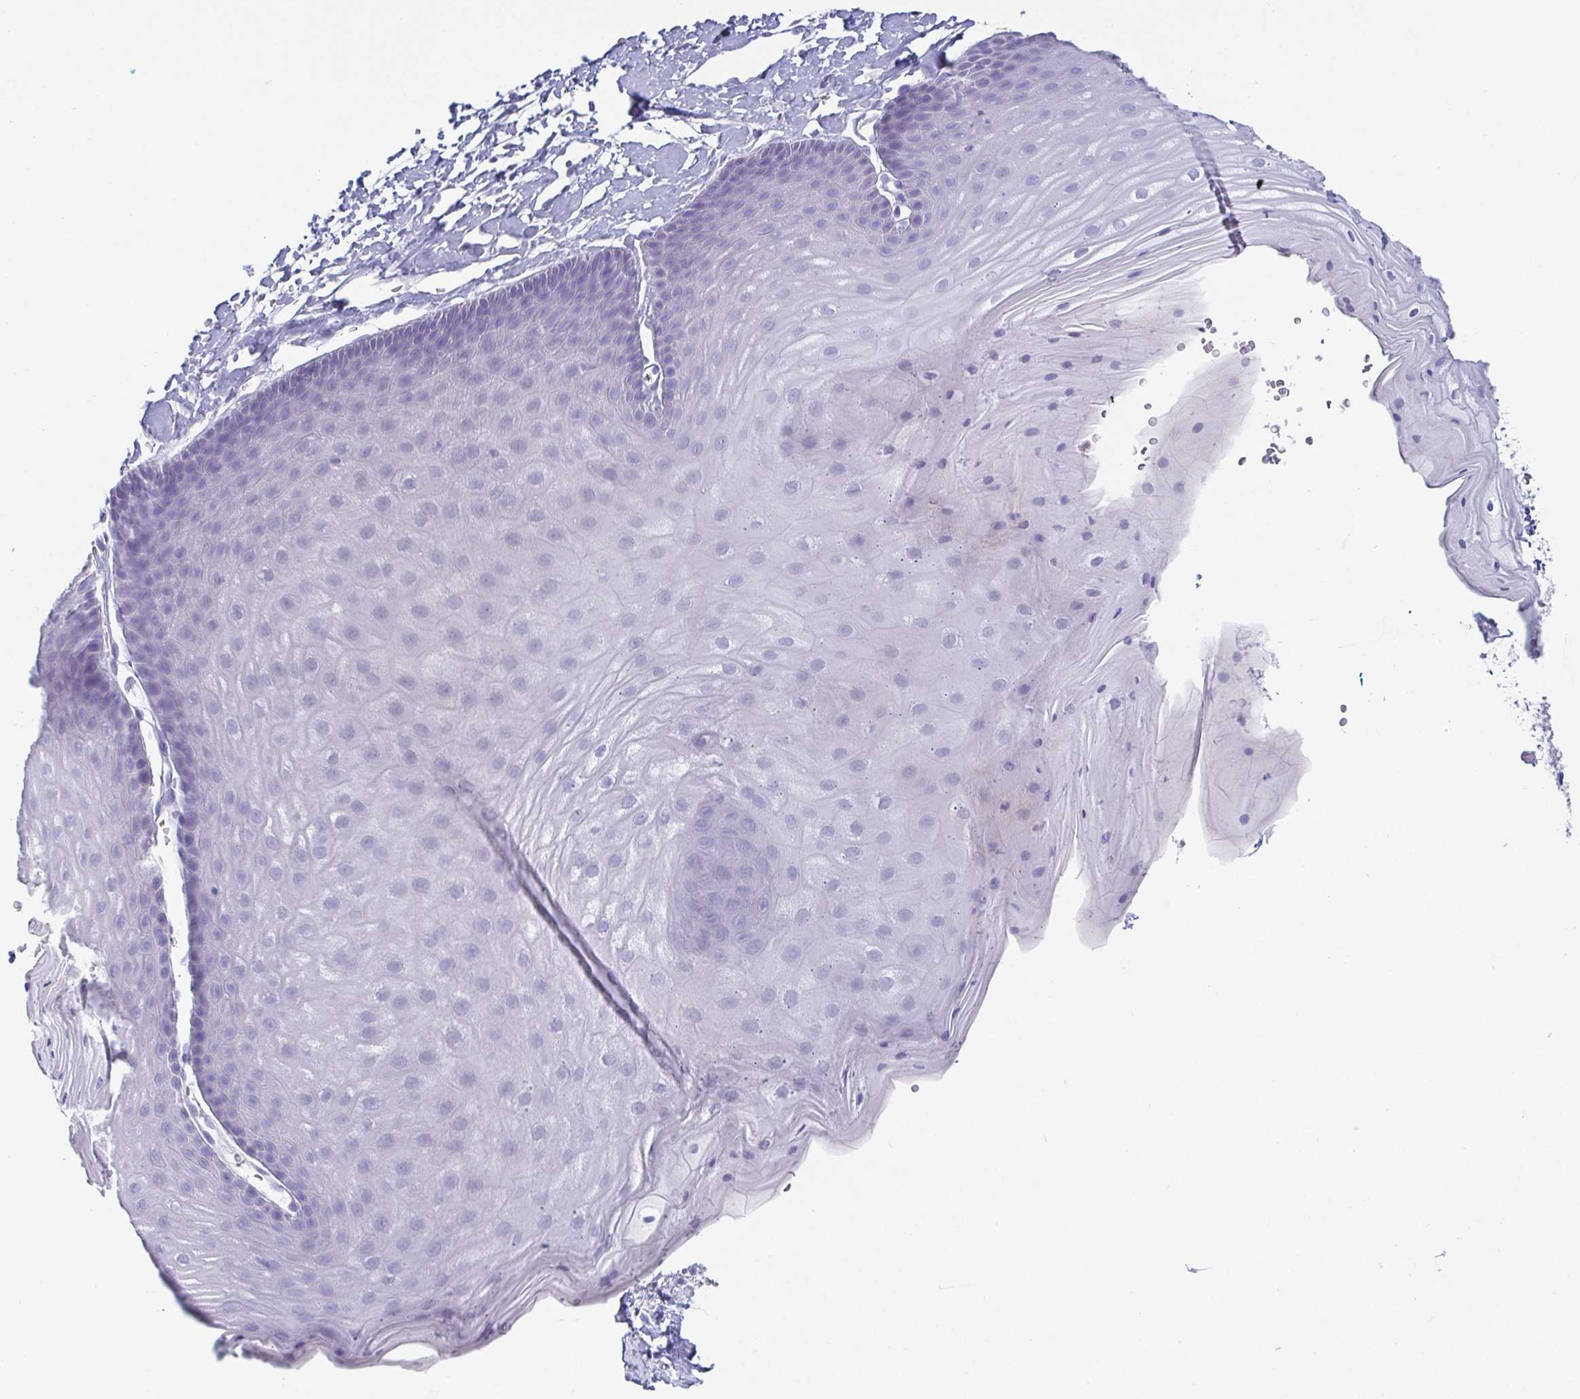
{"staining": {"intensity": "negative", "quantity": "none", "location": "none"}, "tissue": "skin", "cell_type": "Epidermal cells", "image_type": "normal", "snomed": [{"axis": "morphology", "description": "Normal tissue, NOS"}, {"axis": "topography", "description": "Anal"}], "caption": "Human skin stained for a protein using IHC demonstrates no staining in epidermal cells.", "gene": "SCGN", "patient": {"sex": "male", "age": 53}}